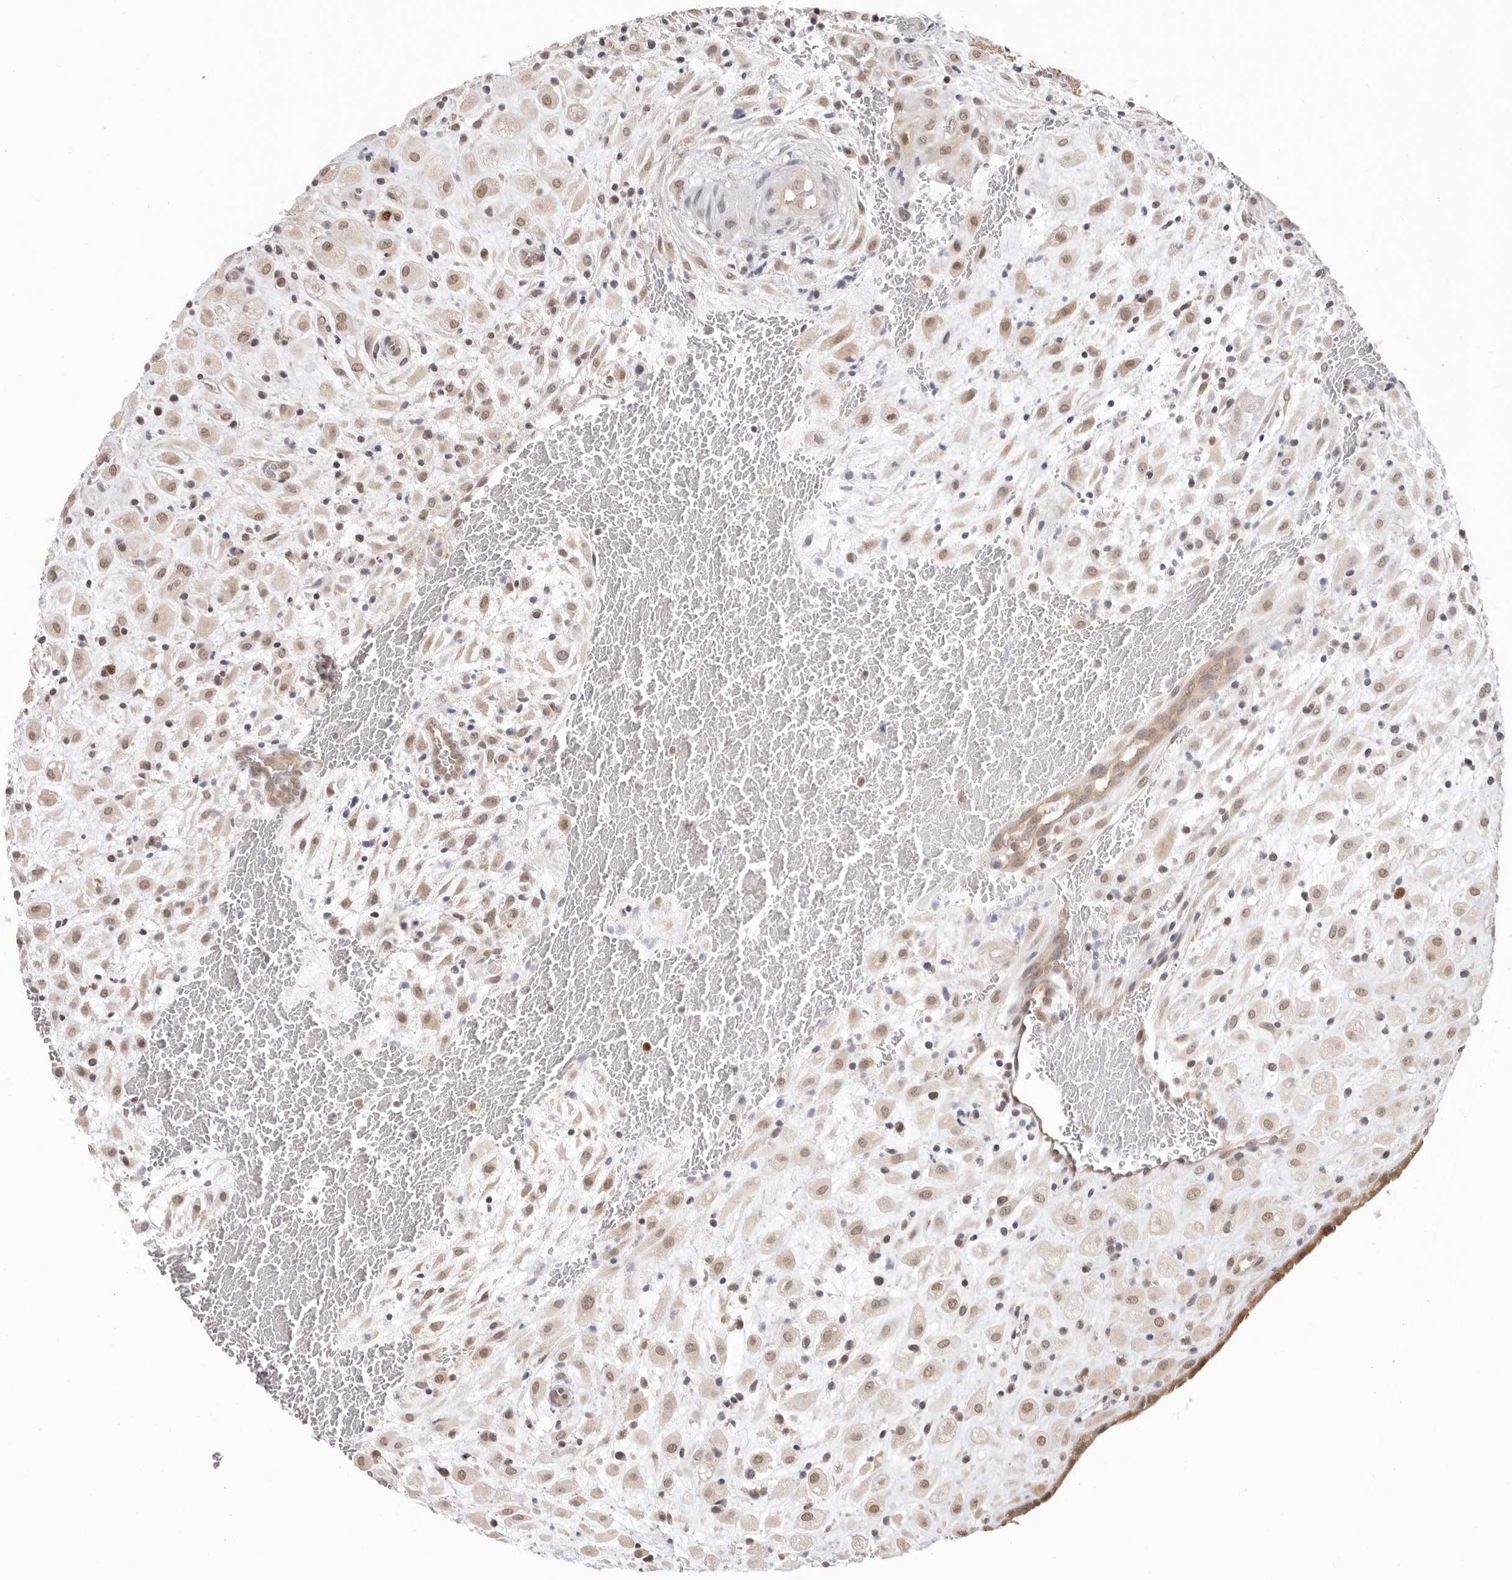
{"staining": {"intensity": "moderate", "quantity": ">75%", "location": "cytoplasmic/membranous,nuclear"}, "tissue": "placenta", "cell_type": "Decidual cells", "image_type": "normal", "snomed": [{"axis": "morphology", "description": "Normal tissue, NOS"}, {"axis": "topography", "description": "Placenta"}], "caption": "Protein staining demonstrates moderate cytoplasmic/membranous,nuclear positivity in about >75% of decidual cells in unremarkable placenta.", "gene": "LARP7", "patient": {"sex": "female", "age": 35}}